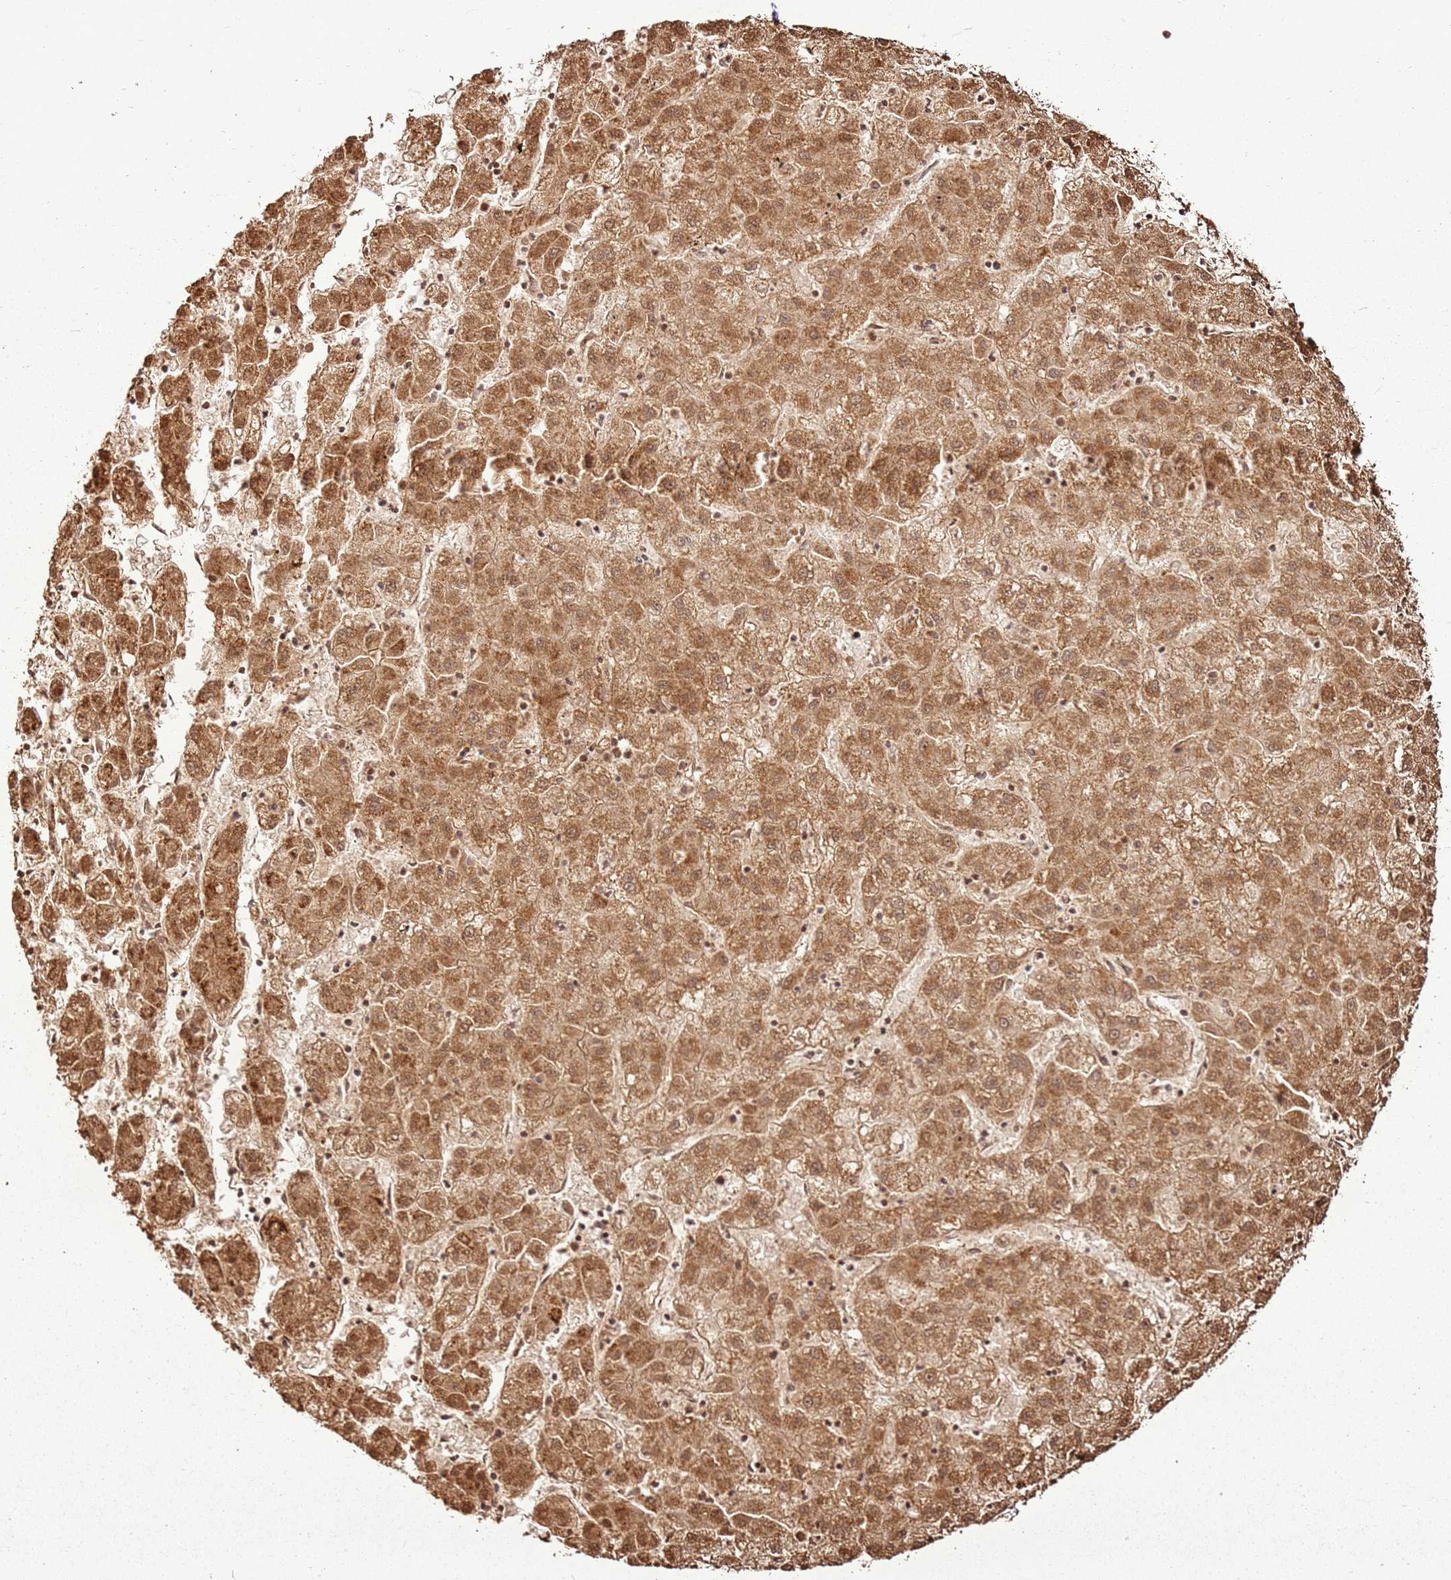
{"staining": {"intensity": "moderate", "quantity": ">75%", "location": "cytoplasmic/membranous,nuclear"}, "tissue": "liver cancer", "cell_type": "Tumor cells", "image_type": "cancer", "snomed": [{"axis": "morphology", "description": "Carcinoma, Hepatocellular, NOS"}, {"axis": "topography", "description": "Liver"}], "caption": "Liver hepatocellular carcinoma stained with IHC displays moderate cytoplasmic/membranous and nuclear expression in about >75% of tumor cells.", "gene": "MRPS6", "patient": {"sex": "male", "age": 72}}